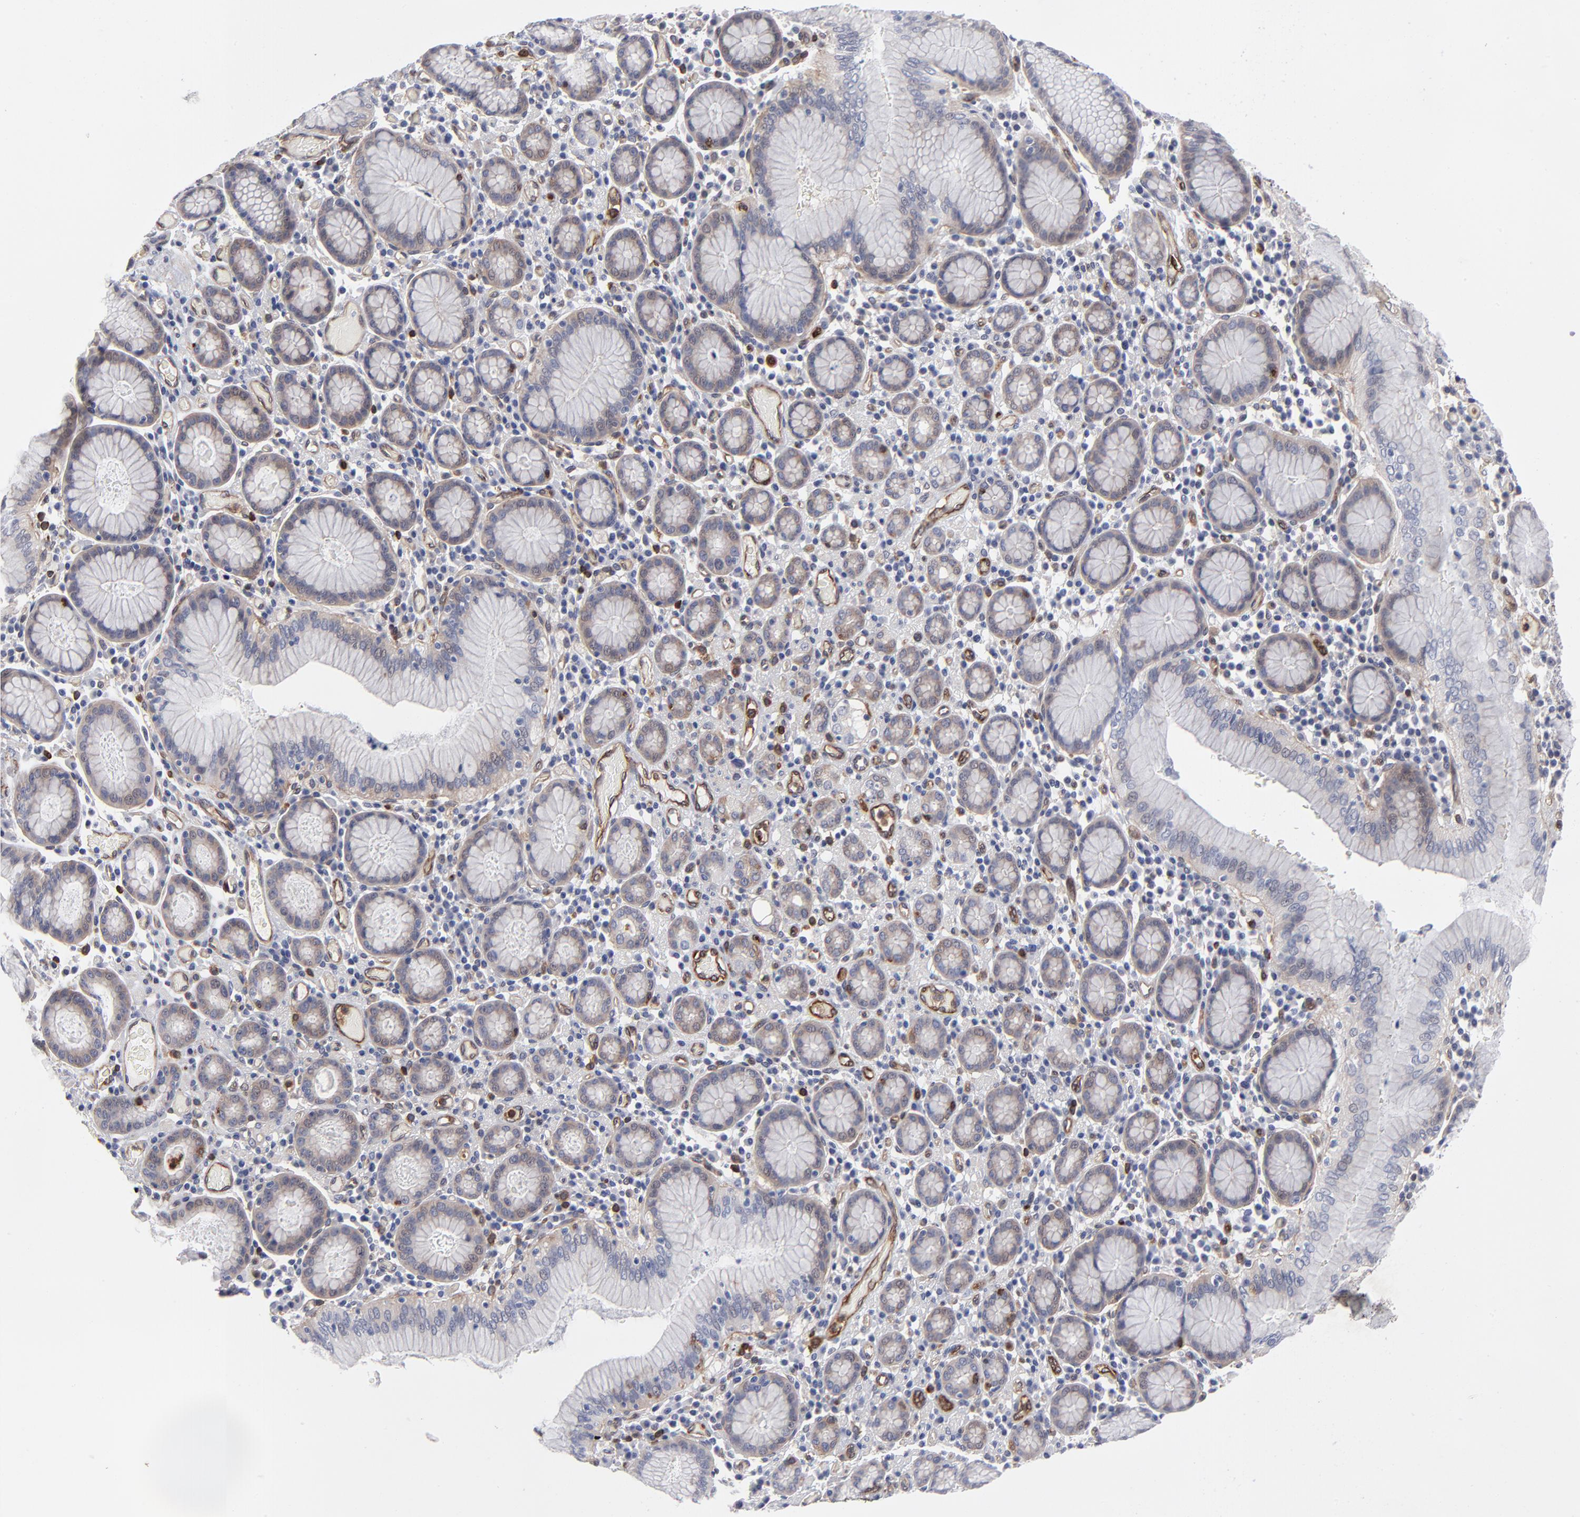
{"staining": {"intensity": "weak", "quantity": "25%-75%", "location": "cytoplasmic/membranous"}, "tissue": "stomach cancer", "cell_type": "Tumor cells", "image_type": "cancer", "snomed": [{"axis": "morphology", "description": "Adenocarcinoma, NOS"}, {"axis": "topography", "description": "Stomach, lower"}], "caption": "Weak cytoplasmic/membranous expression is identified in approximately 25%-75% of tumor cells in stomach adenocarcinoma.", "gene": "PXN", "patient": {"sex": "male", "age": 88}}